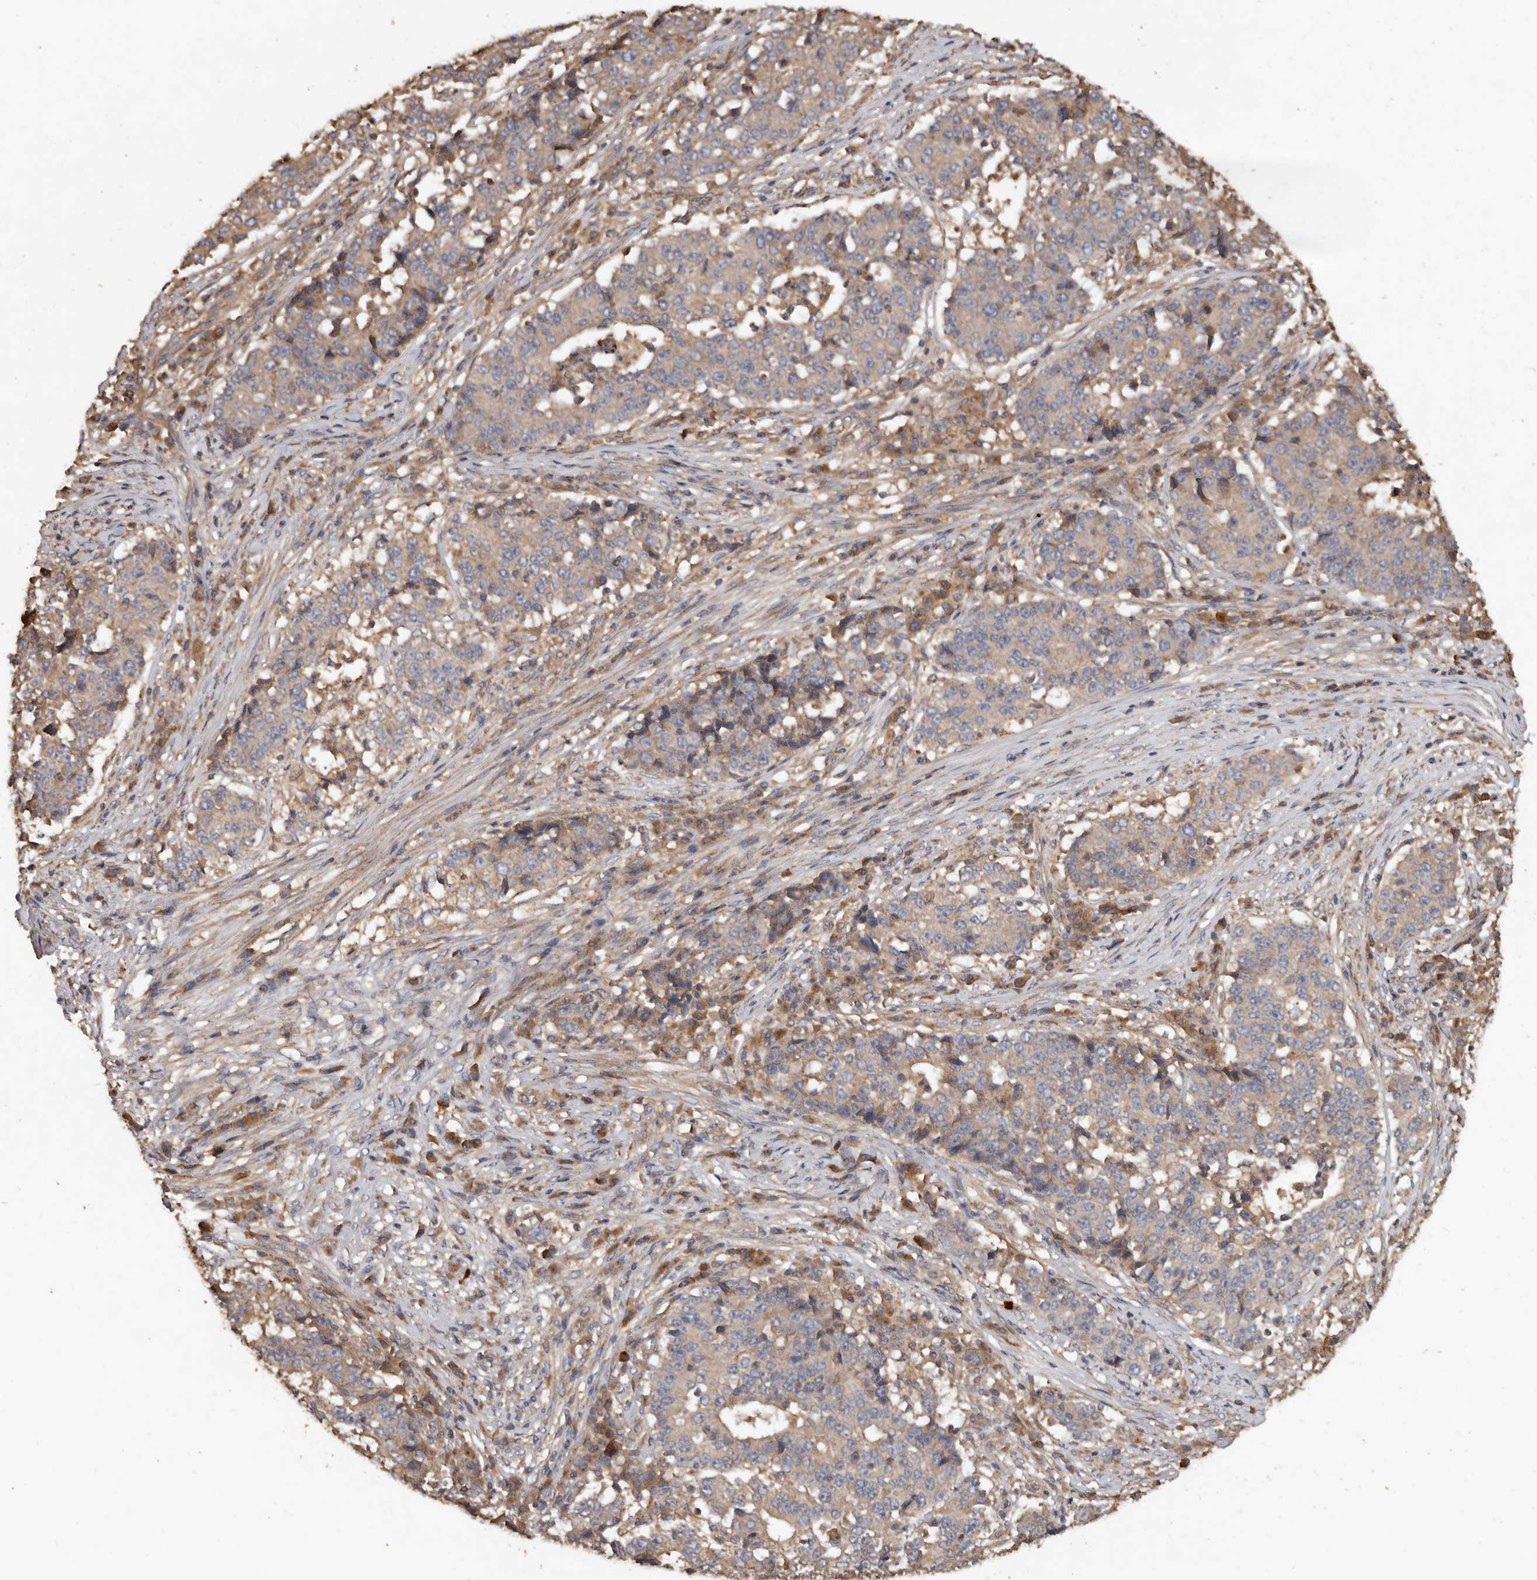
{"staining": {"intensity": "weak", "quantity": "25%-75%", "location": "cytoplasmic/membranous"}, "tissue": "stomach cancer", "cell_type": "Tumor cells", "image_type": "cancer", "snomed": [{"axis": "morphology", "description": "Adenocarcinoma, NOS"}, {"axis": "topography", "description": "Stomach"}], "caption": "Stomach adenocarcinoma stained with a protein marker shows weak staining in tumor cells.", "gene": "FLCN", "patient": {"sex": "male", "age": 59}}